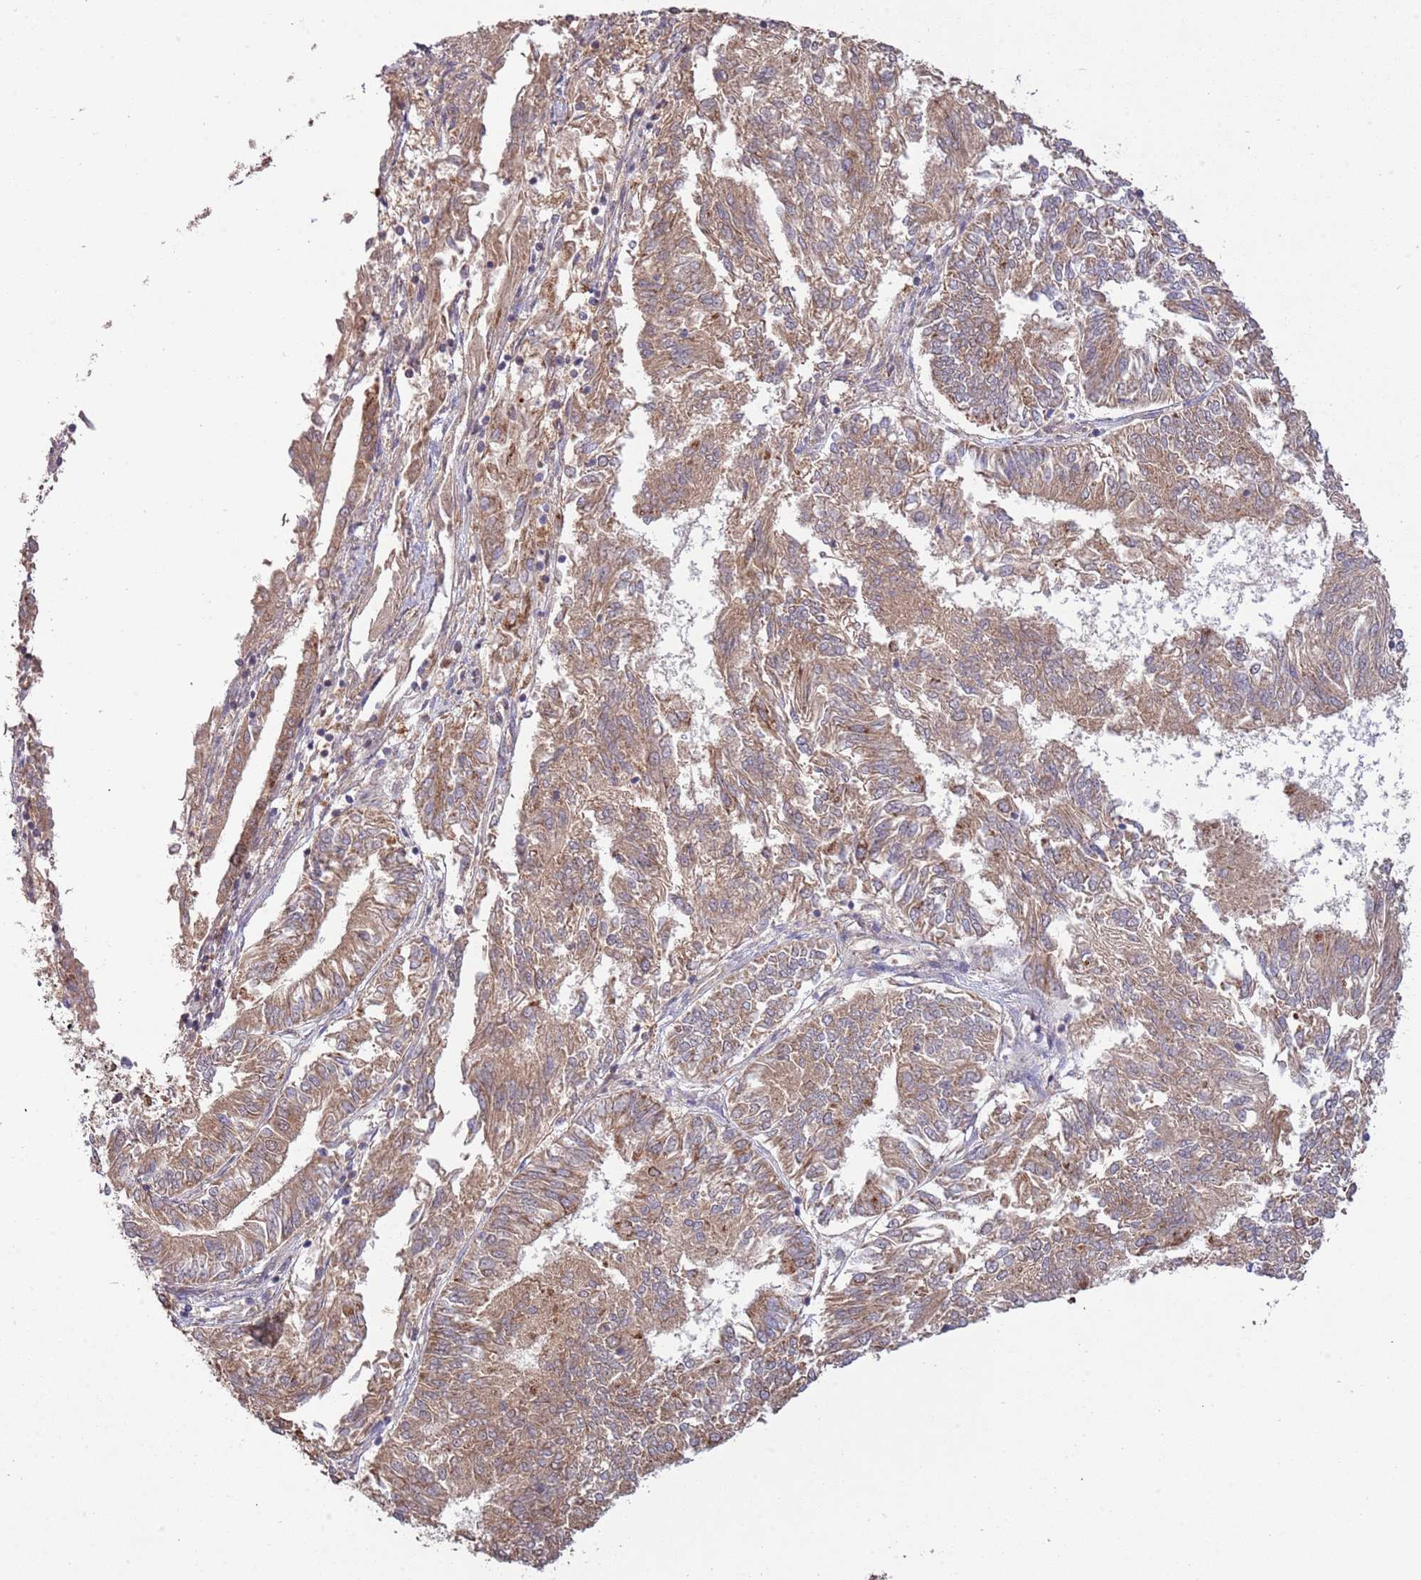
{"staining": {"intensity": "weak", "quantity": ">75%", "location": "cytoplasmic/membranous"}, "tissue": "endometrial cancer", "cell_type": "Tumor cells", "image_type": "cancer", "snomed": [{"axis": "morphology", "description": "Adenocarcinoma, NOS"}, {"axis": "topography", "description": "Endometrium"}], "caption": "Endometrial adenocarcinoma stained with a protein marker demonstrates weak staining in tumor cells.", "gene": "IVD", "patient": {"sex": "female", "age": 58}}